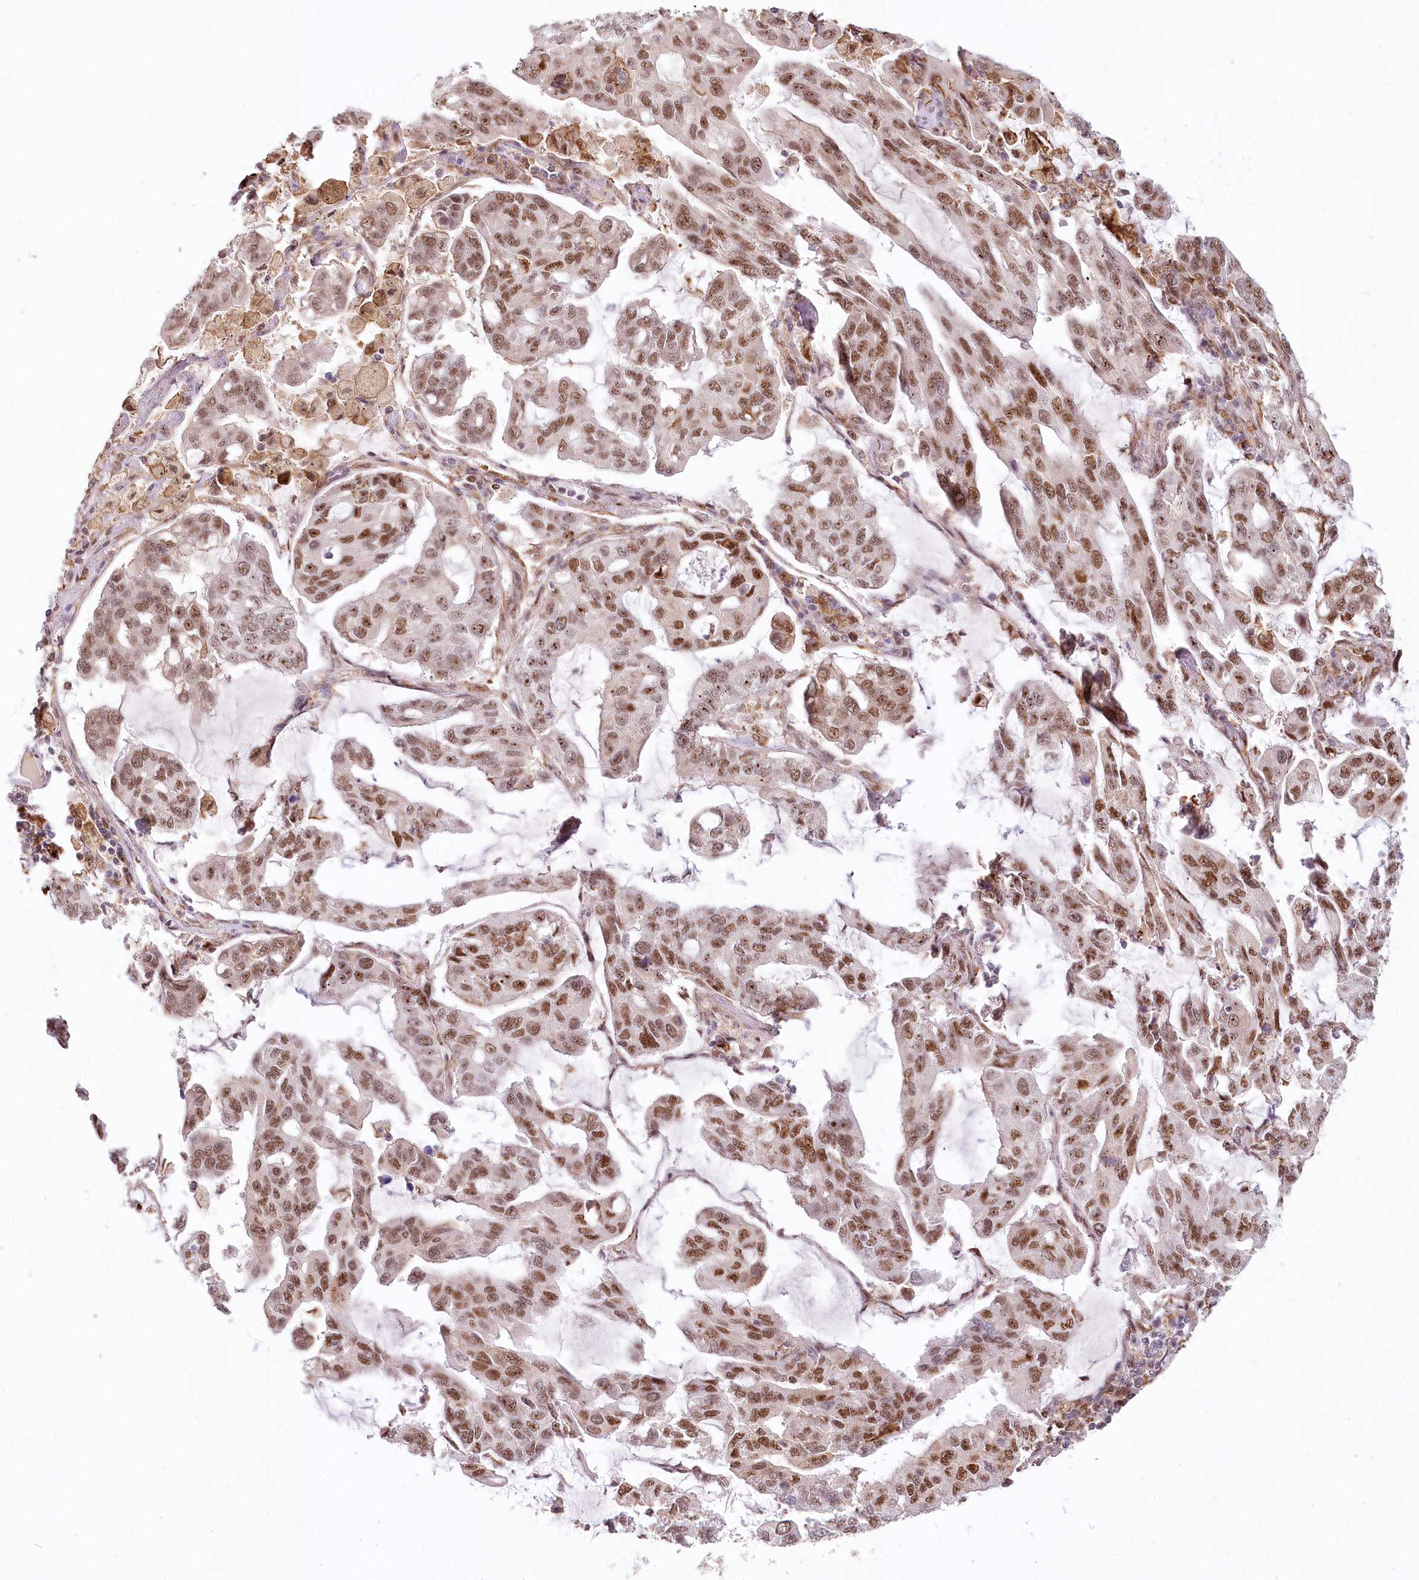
{"staining": {"intensity": "moderate", "quantity": ">75%", "location": "nuclear"}, "tissue": "lung cancer", "cell_type": "Tumor cells", "image_type": "cancer", "snomed": [{"axis": "morphology", "description": "Adenocarcinoma, NOS"}, {"axis": "topography", "description": "Lung"}], "caption": "Immunohistochemical staining of human adenocarcinoma (lung) demonstrates medium levels of moderate nuclear positivity in about >75% of tumor cells. The staining is performed using DAB brown chromogen to label protein expression. The nuclei are counter-stained blue using hematoxylin.", "gene": "TUBGCP2", "patient": {"sex": "male", "age": 64}}